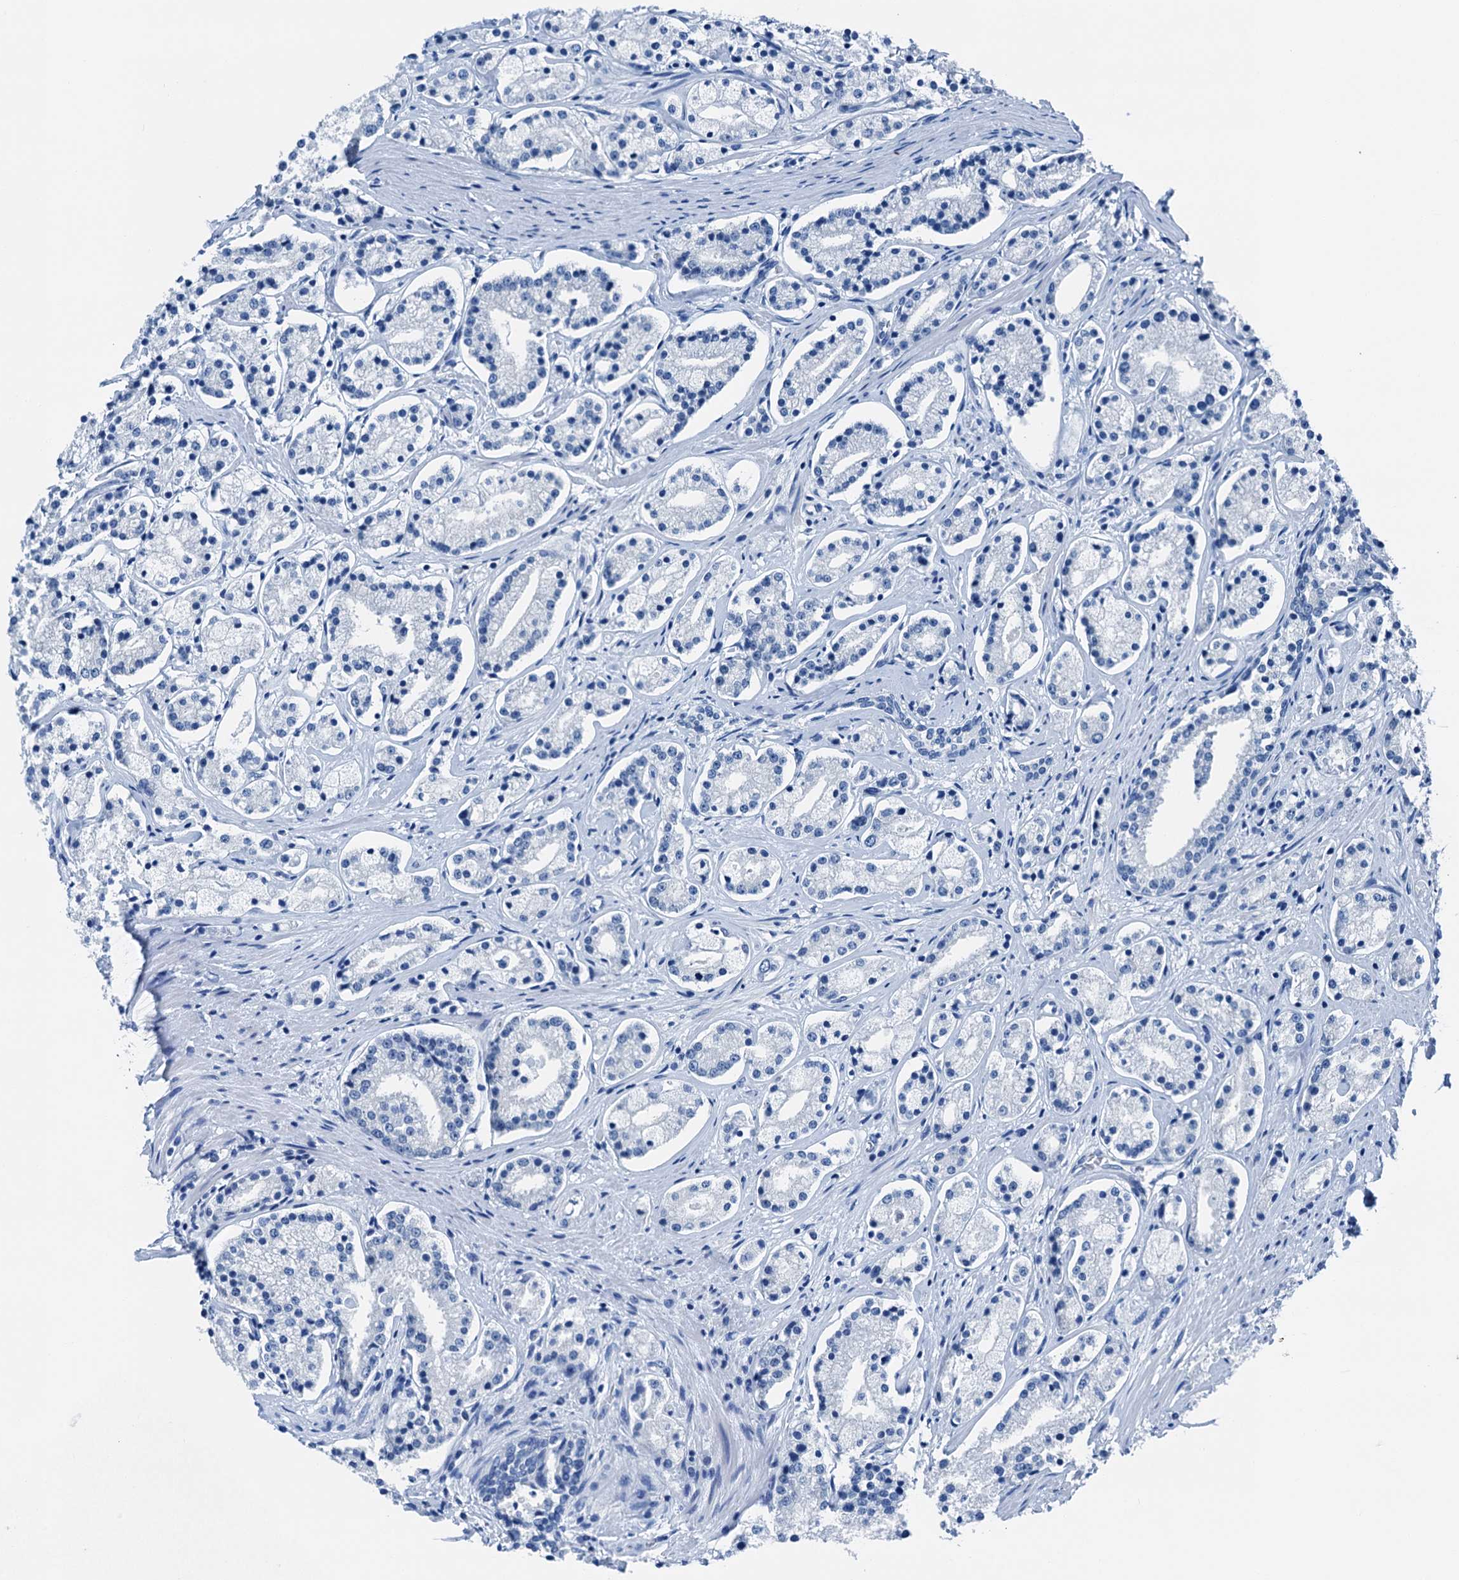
{"staining": {"intensity": "negative", "quantity": "none", "location": "none"}, "tissue": "prostate cancer", "cell_type": "Tumor cells", "image_type": "cancer", "snomed": [{"axis": "morphology", "description": "Adenocarcinoma, High grade"}, {"axis": "topography", "description": "Prostate"}], "caption": "Immunohistochemical staining of human prostate adenocarcinoma (high-grade) exhibits no significant staining in tumor cells. Brightfield microscopy of IHC stained with DAB (3,3'-diaminobenzidine) (brown) and hematoxylin (blue), captured at high magnification.", "gene": "CBLN3", "patient": {"sex": "male", "age": 69}}